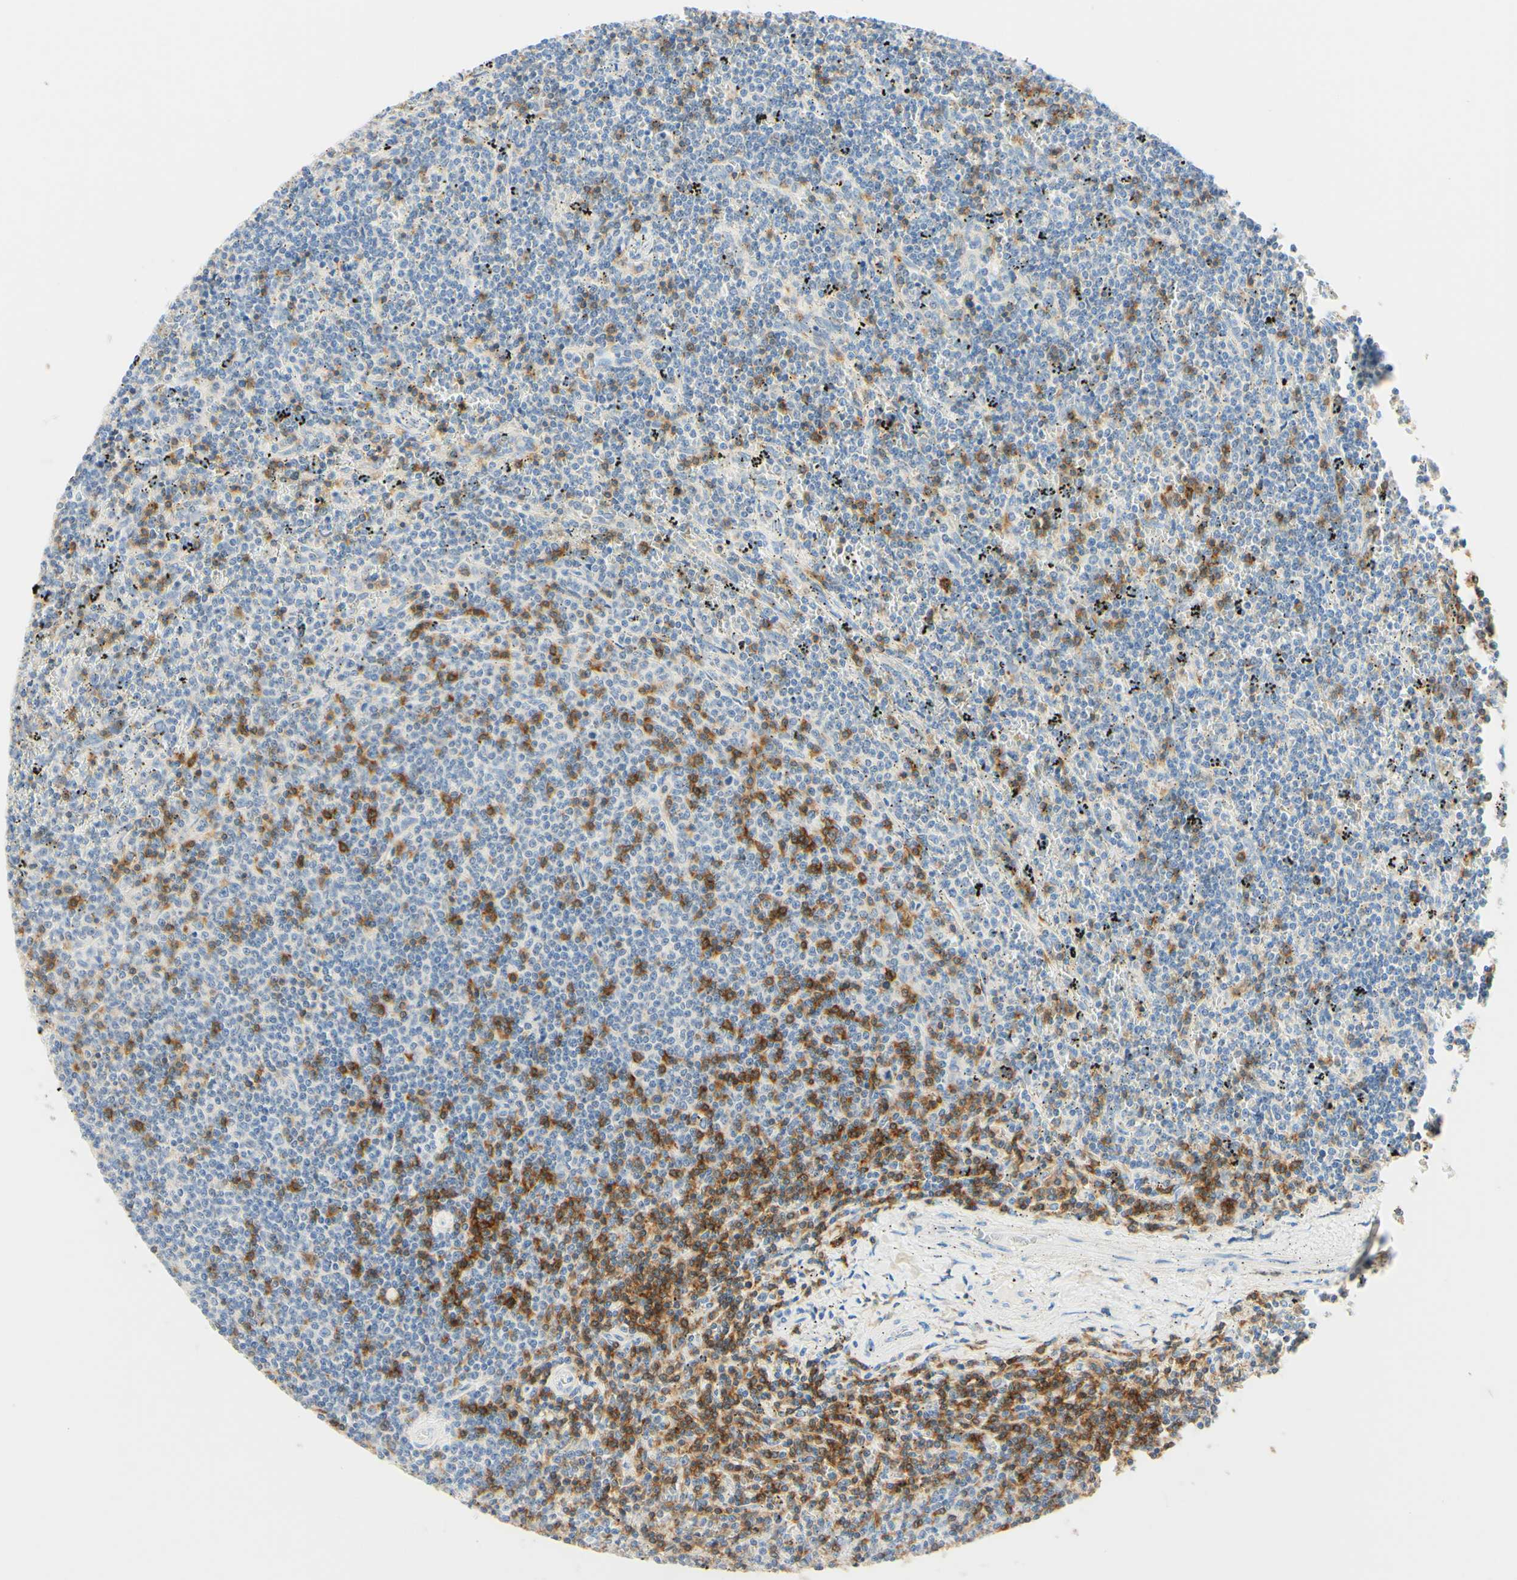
{"staining": {"intensity": "negative", "quantity": "none", "location": "none"}, "tissue": "lymphoma", "cell_type": "Tumor cells", "image_type": "cancer", "snomed": [{"axis": "morphology", "description": "Malignant lymphoma, non-Hodgkin's type, Low grade"}, {"axis": "topography", "description": "Spleen"}], "caption": "Low-grade malignant lymphoma, non-Hodgkin's type was stained to show a protein in brown. There is no significant positivity in tumor cells.", "gene": "LAT", "patient": {"sex": "female", "age": 50}}